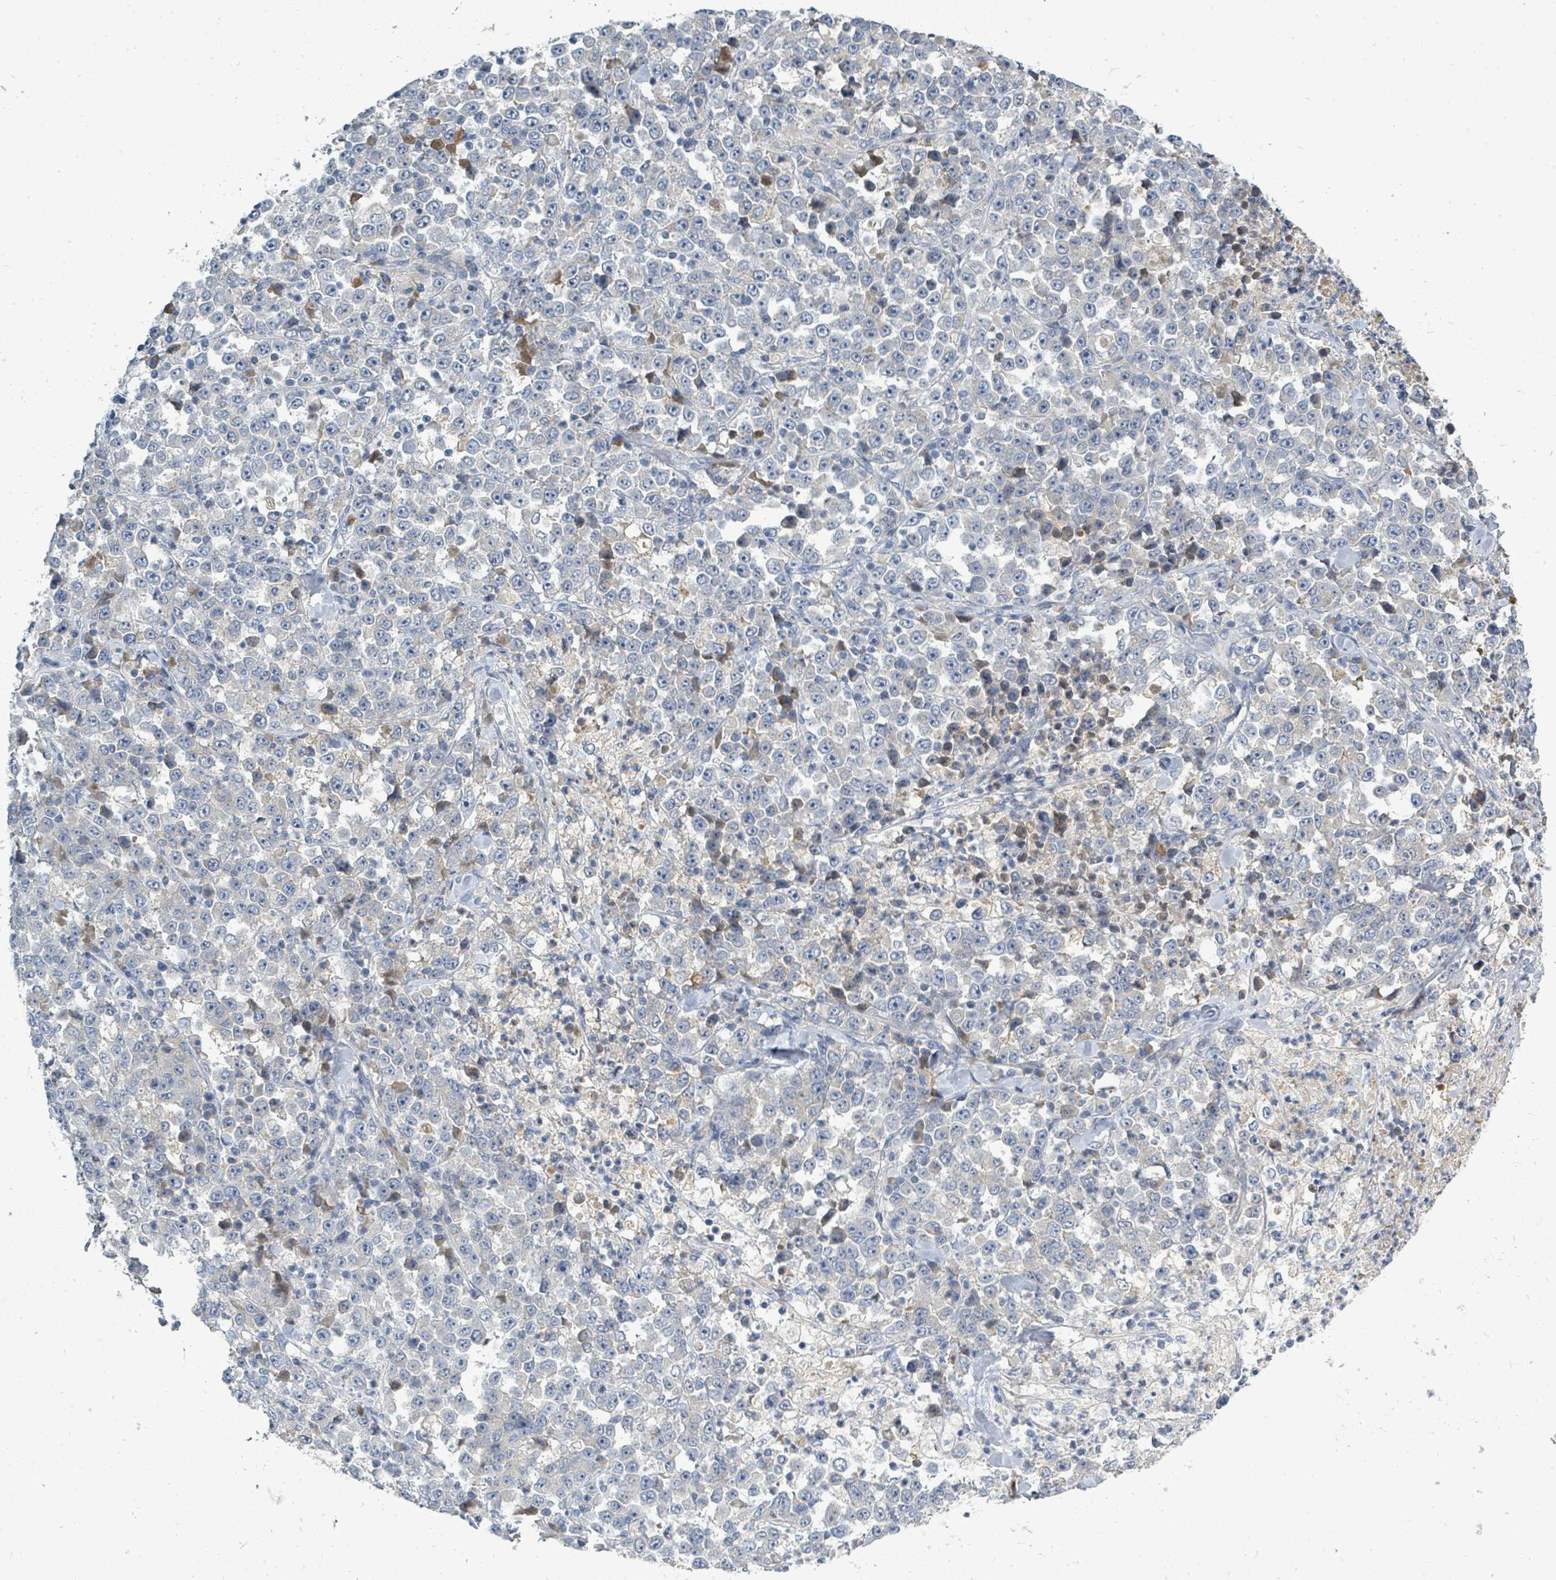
{"staining": {"intensity": "negative", "quantity": "none", "location": "none"}, "tissue": "stomach cancer", "cell_type": "Tumor cells", "image_type": "cancer", "snomed": [{"axis": "morphology", "description": "Normal tissue, NOS"}, {"axis": "morphology", "description": "Adenocarcinoma, NOS"}, {"axis": "topography", "description": "Stomach, upper"}, {"axis": "topography", "description": "Stomach"}], "caption": "Tumor cells show no significant positivity in stomach cancer.", "gene": "SLC25A23", "patient": {"sex": "male", "age": 59}}